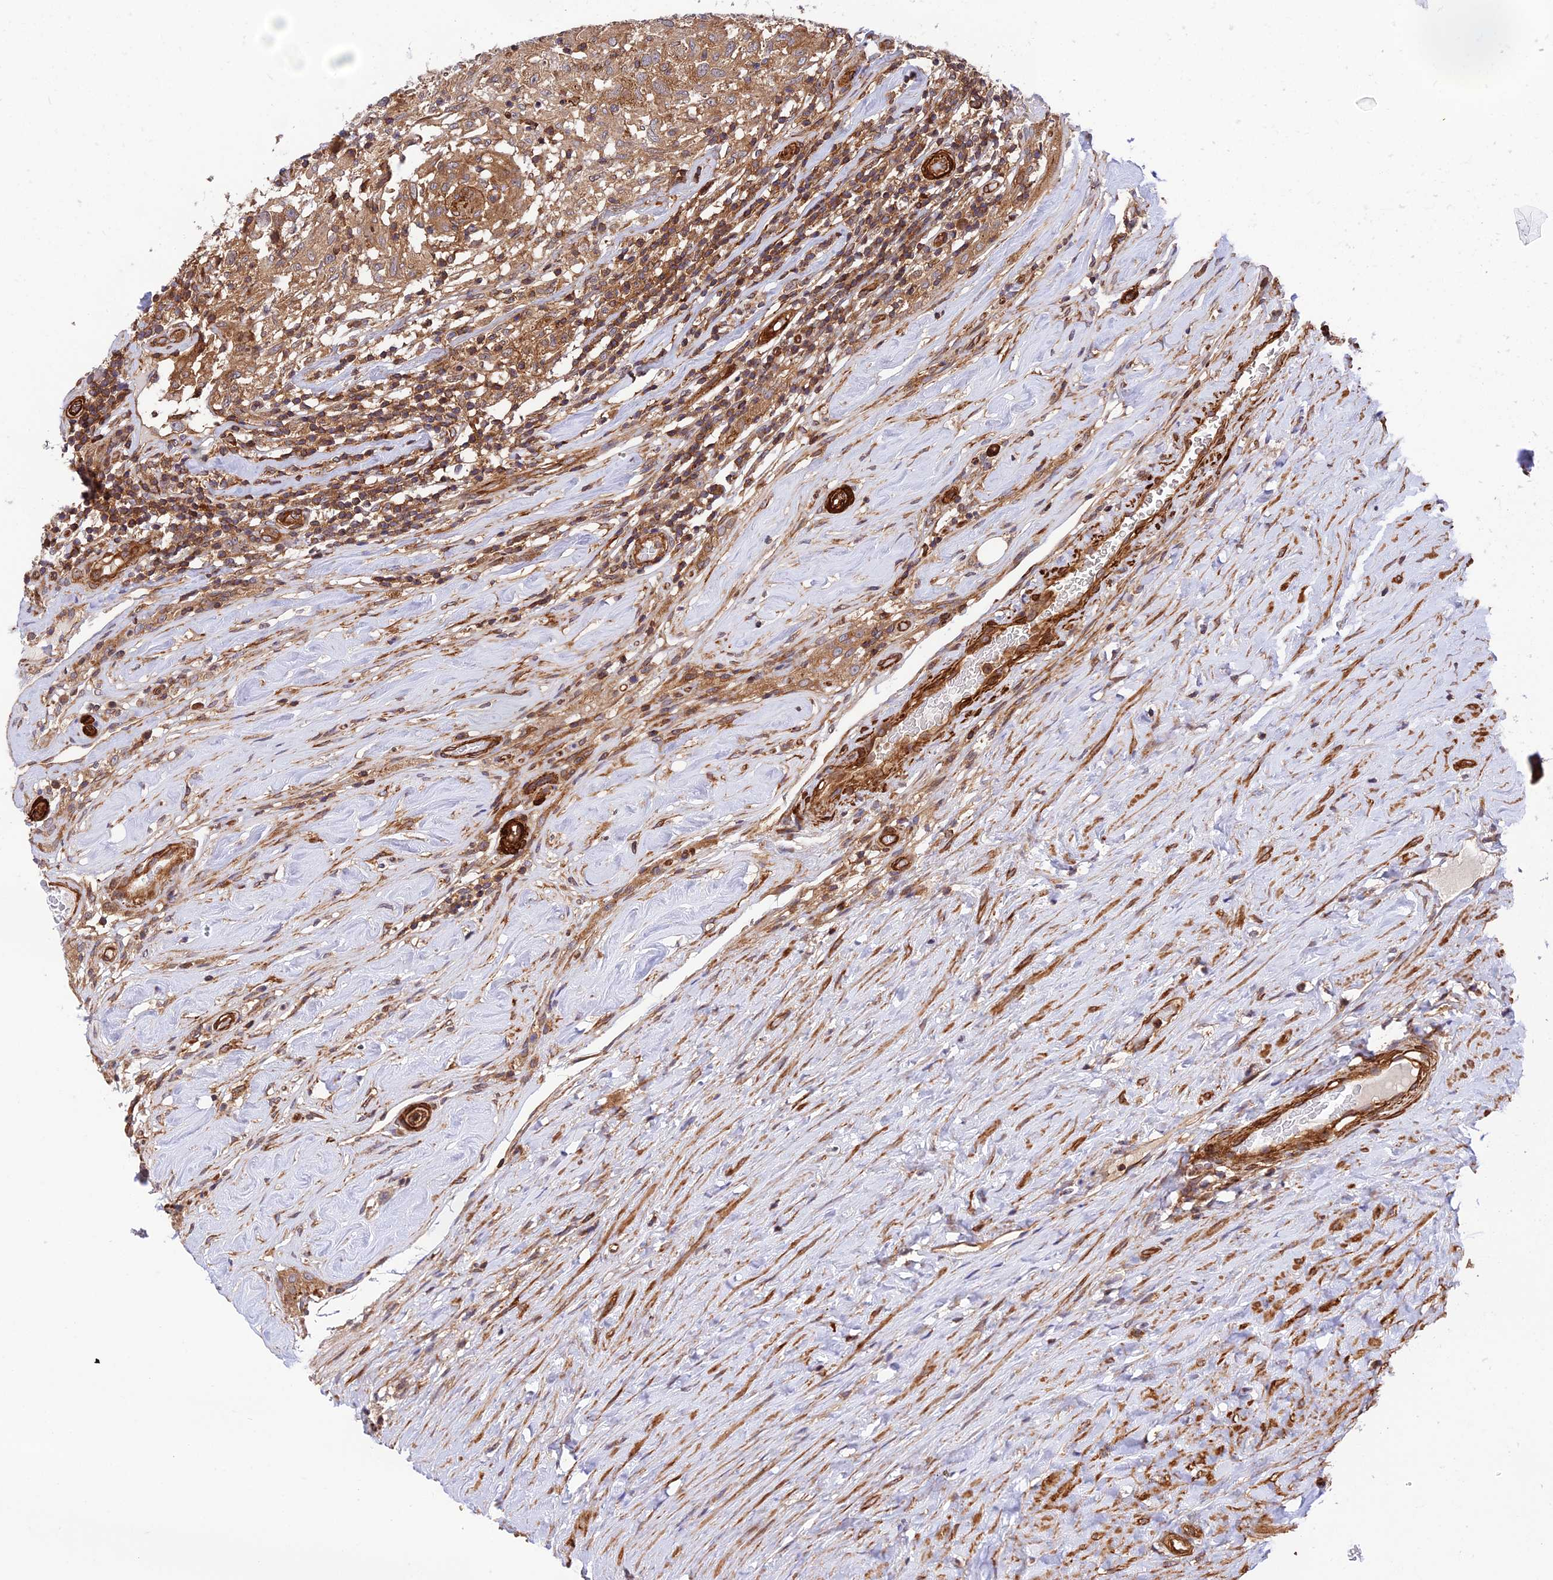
{"staining": {"intensity": "moderate", "quantity": ">75%", "location": "cytoplasmic/membranous"}, "tissue": "testis cancer", "cell_type": "Tumor cells", "image_type": "cancer", "snomed": [{"axis": "morphology", "description": "Seminoma, NOS"}, {"axis": "topography", "description": "Testis"}], "caption": "Seminoma (testis) stained for a protein displays moderate cytoplasmic/membranous positivity in tumor cells.", "gene": "EVI5L", "patient": {"sex": "male", "age": 46}}